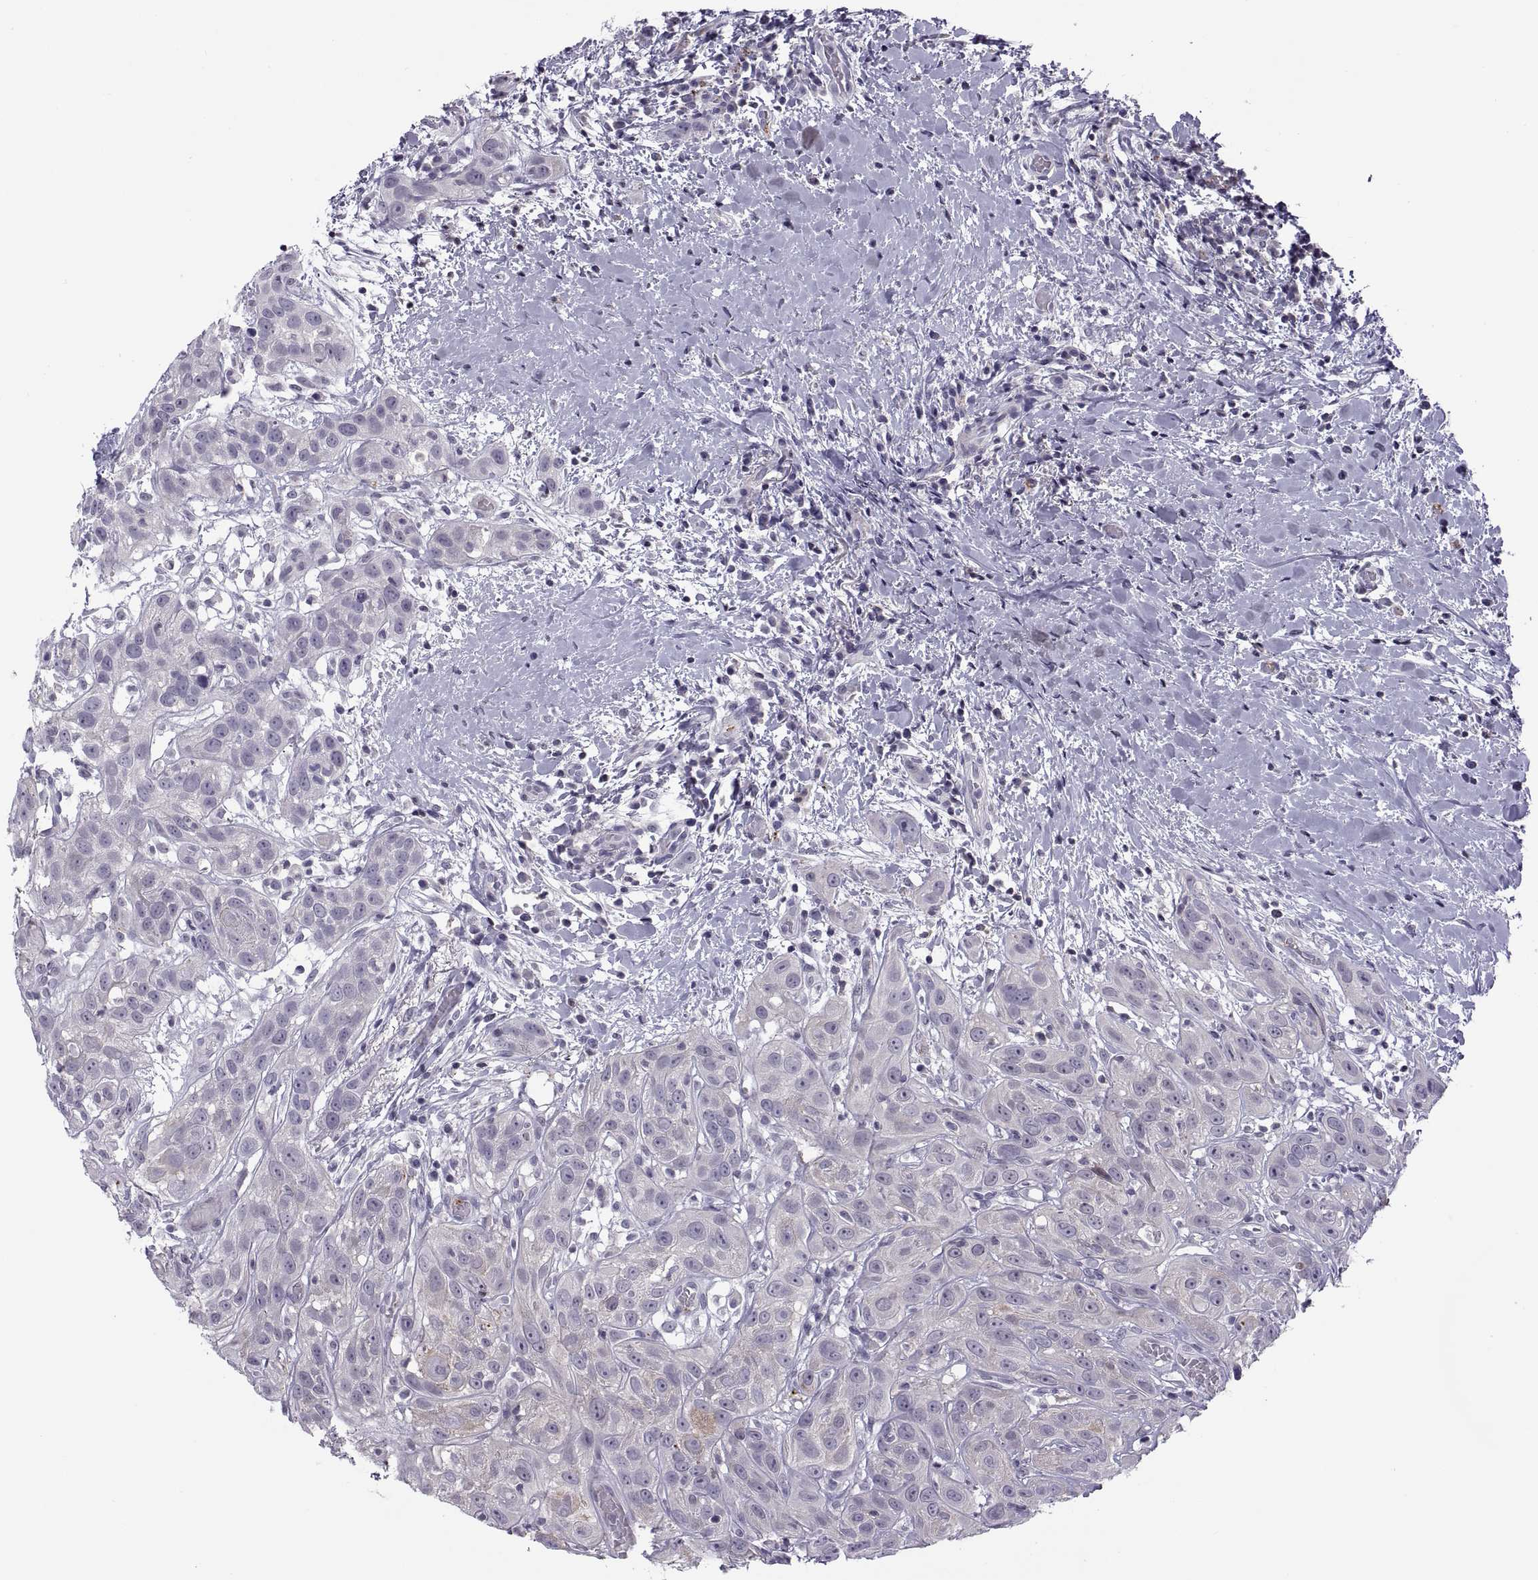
{"staining": {"intensity": "negative", "quantity": "none", "location": "none"}, "tissue": "head and neck cancer", "cell_type": "Tumor cells", "image_type": "cancer", "snomed": [{"axis": "morphology", "description": "Normal tissue, NOS"}, {"axis": "morphology", "description": "Squamous cell carcinoma, NOS"}, {"axis": "topography", "description": "Oral tissue"}, {"axis": "topography", "description": "Salivary gland"}, {"axis": "topography", "description": "Head-Neck"}], "caption": "Tumor cells are negative for brown protein staining in squamous cell carcinoma (head and neck).", "gene": "TTC21A", "patient": {"sex": "female", "age": 62}}